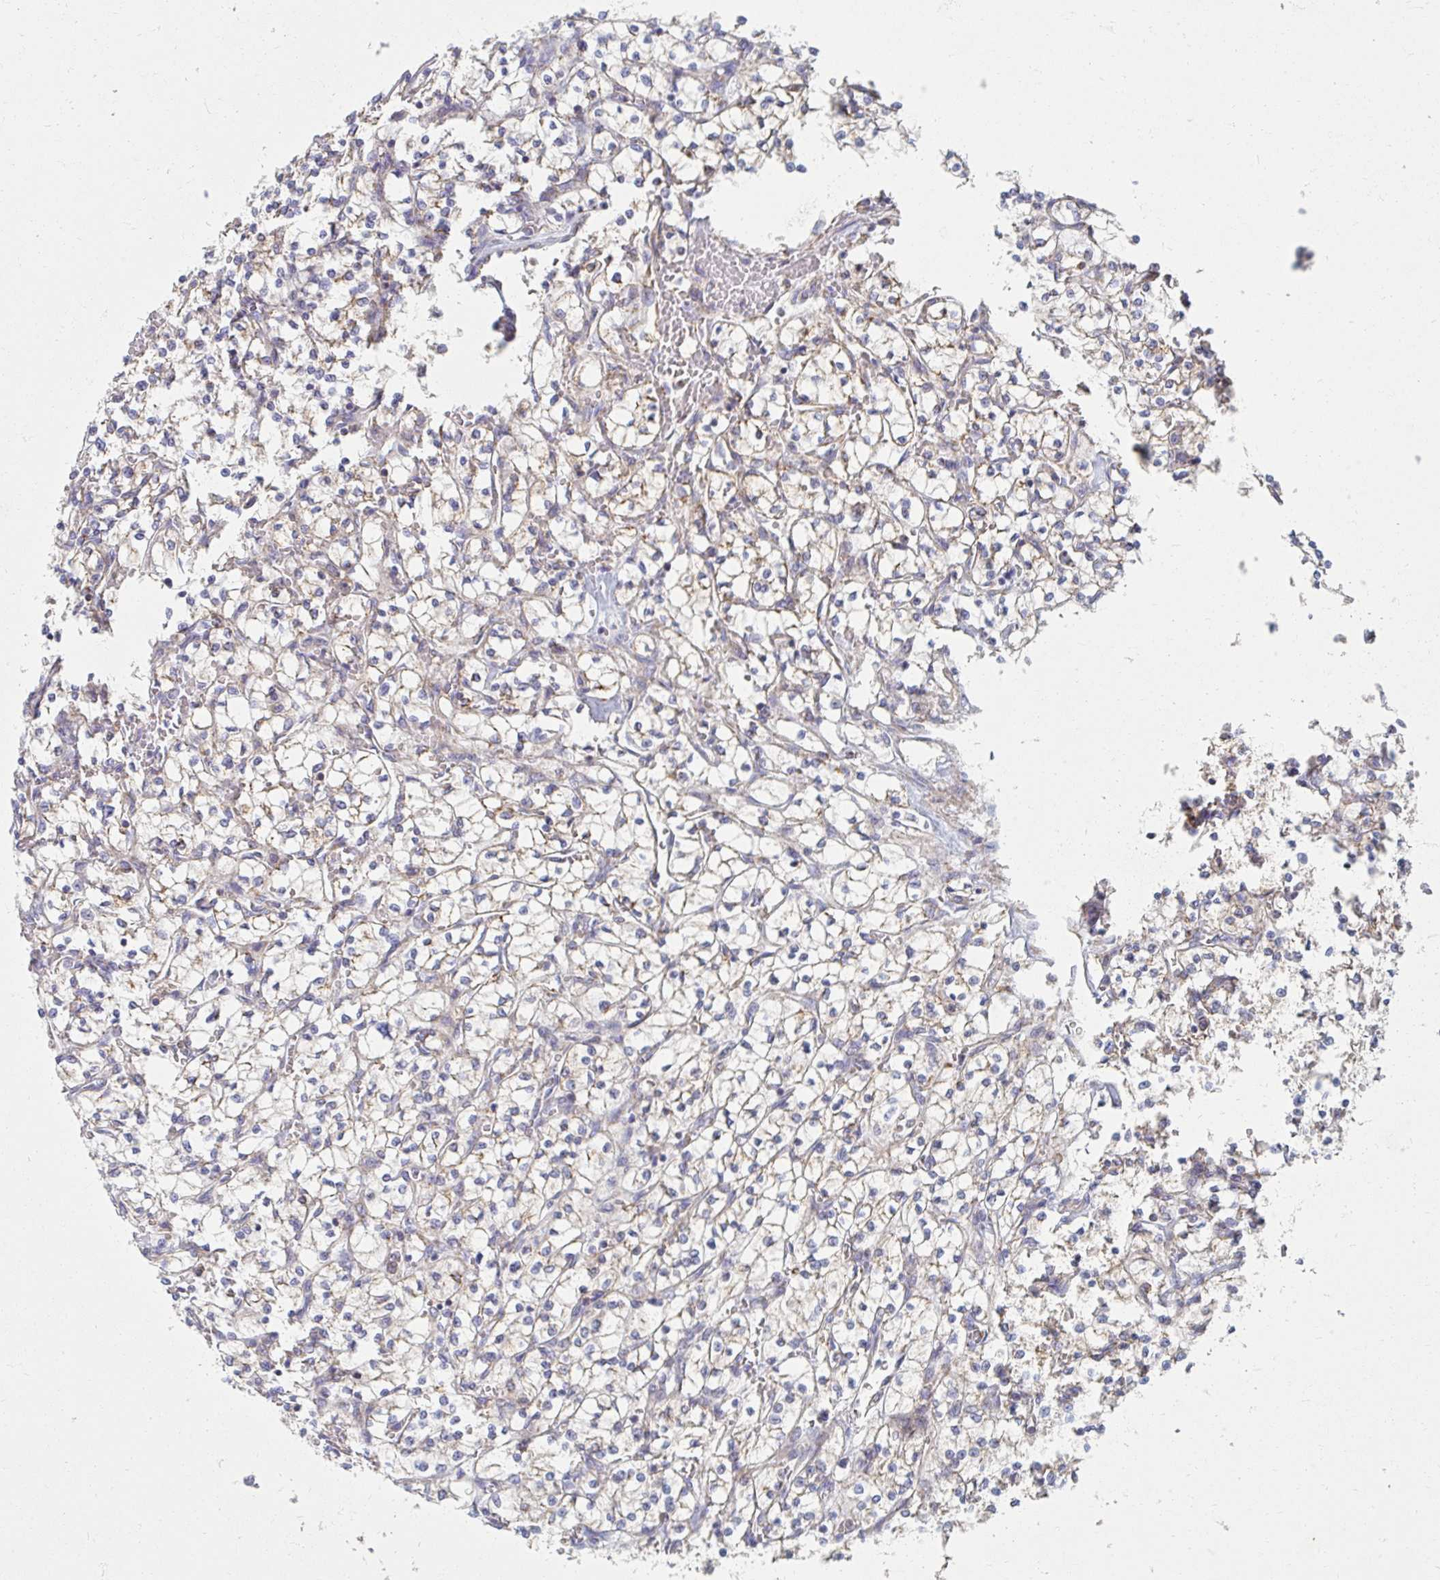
{"staining": {"intensity": "weak", "quantity": "25%-75%", "location": "cytoplasmic/membranous"}, "tissue": "renal cancer", "cell_type": "Tumor cells", "image_type": "cancer", "snomed": [{"axis": "morphology", "description": "Adenocarcinoma, NOS"}, {"axis": "topography", "description": "Kidney"}], "caption": "Brown immunohistochemical staining in human adenocarcinoma (renal) exhibits weak cytoplasmic/membranous expression in about 25%-75% of tumor cells. (Stains: DAB (3,3'-diaminobenzidine) in brown, nuclei in blue, Microscopy: brightfield microscopy at high magnification).", "gene": "MAVS", "patient": {"sex": "female", "age": 64}}